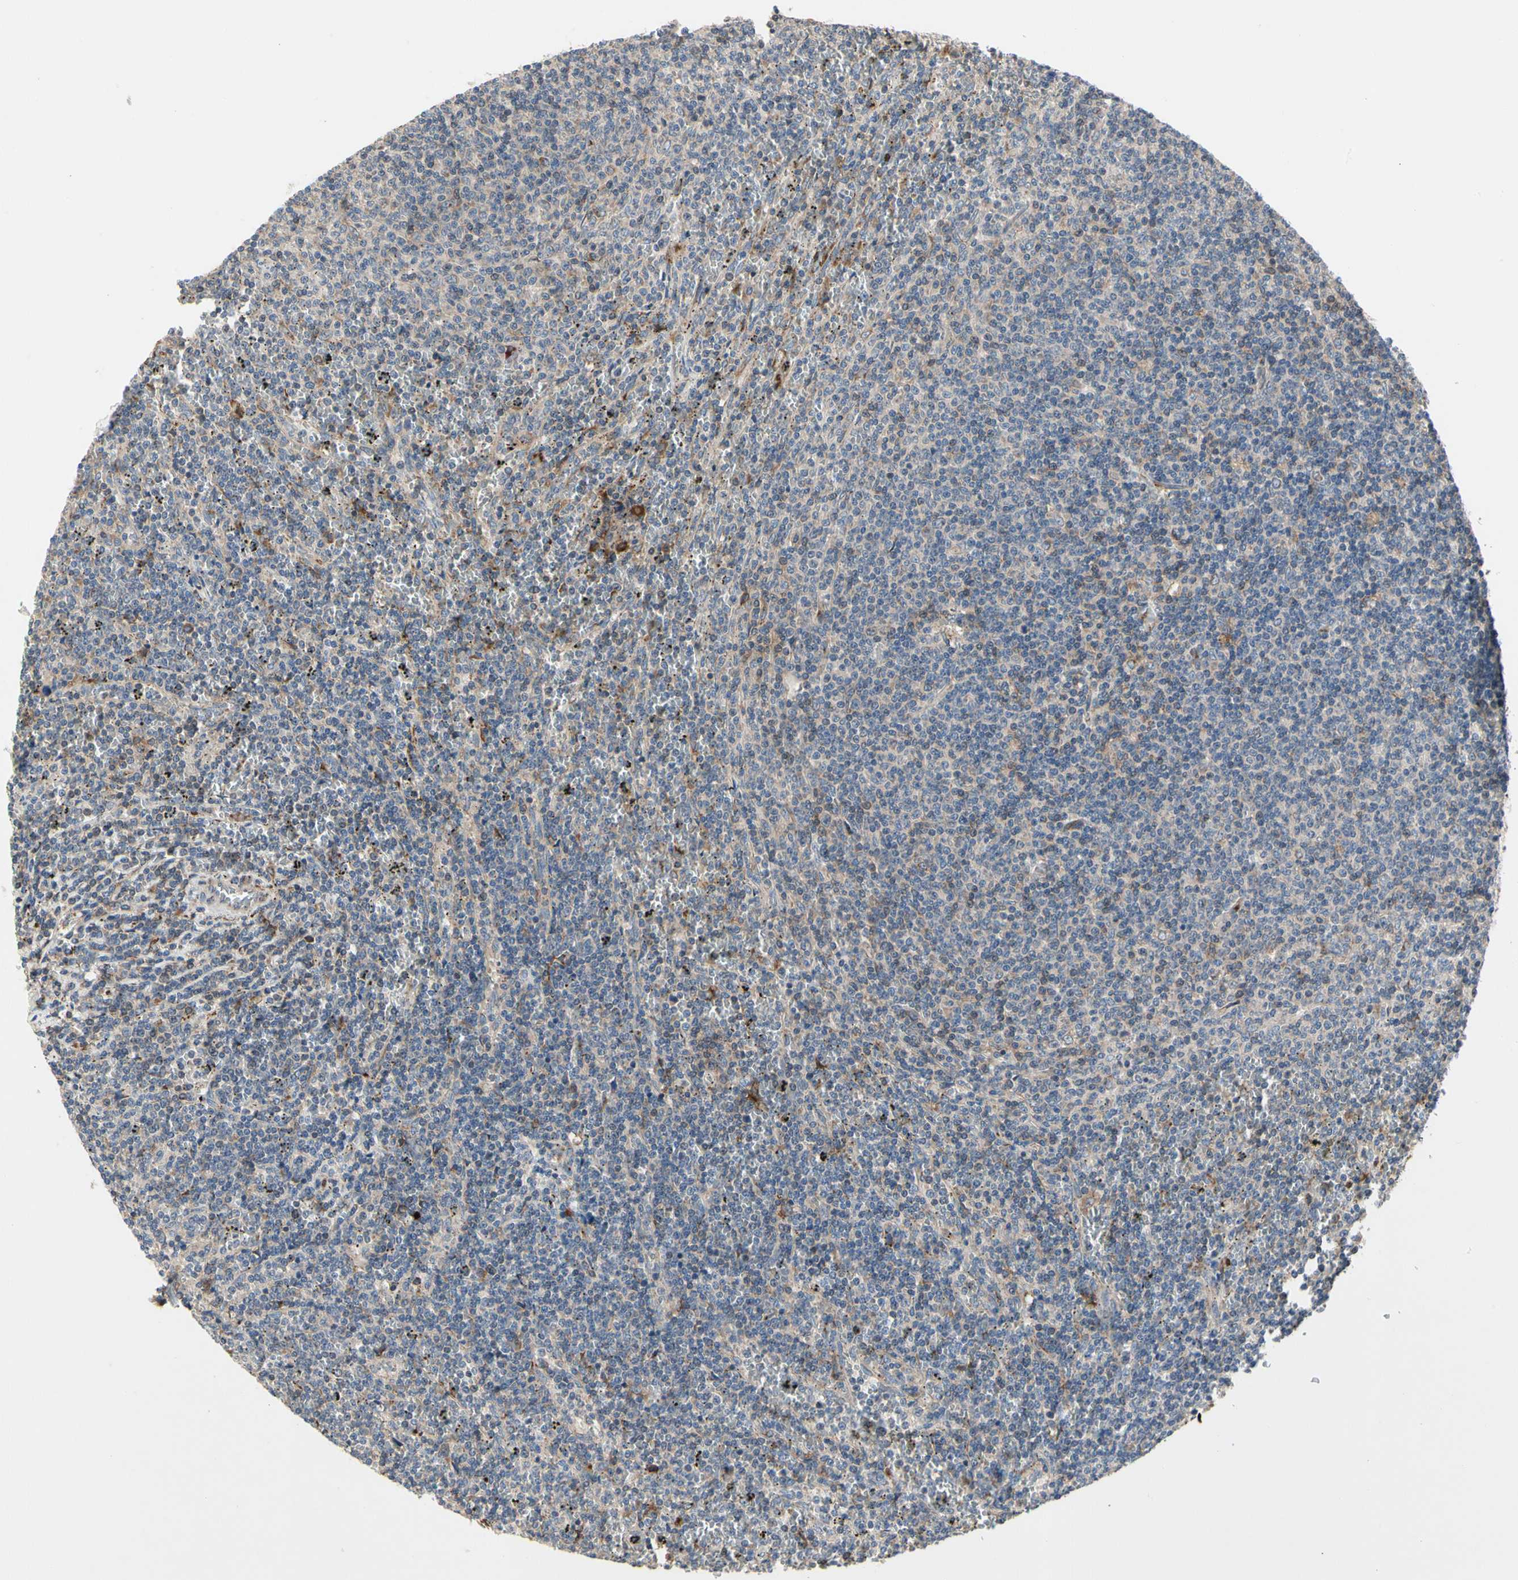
{"staining": {"intensity": "weak", "quantity": "25%-75%", "location": "cytoplasmic/membranous"}, "tissue": "lymphoma", "cell_type": "Tumor cells", "image_type": "cancer", "snomed": [{"axis": "morphology", "description": "Malignant lymphoma, non-Hodgkin's type, Low grade"}, {"axis": "topography", "description": "Spleen"}], "caption": "A brown stain shows weak cytoplasmic/membranous staining of a protein in human lymphoma tumor cells. (DAB IHC with brightfield microscopy, high magnification).", "gene": "MMEL1", "patient": {"sex": "female", "age": 50}}